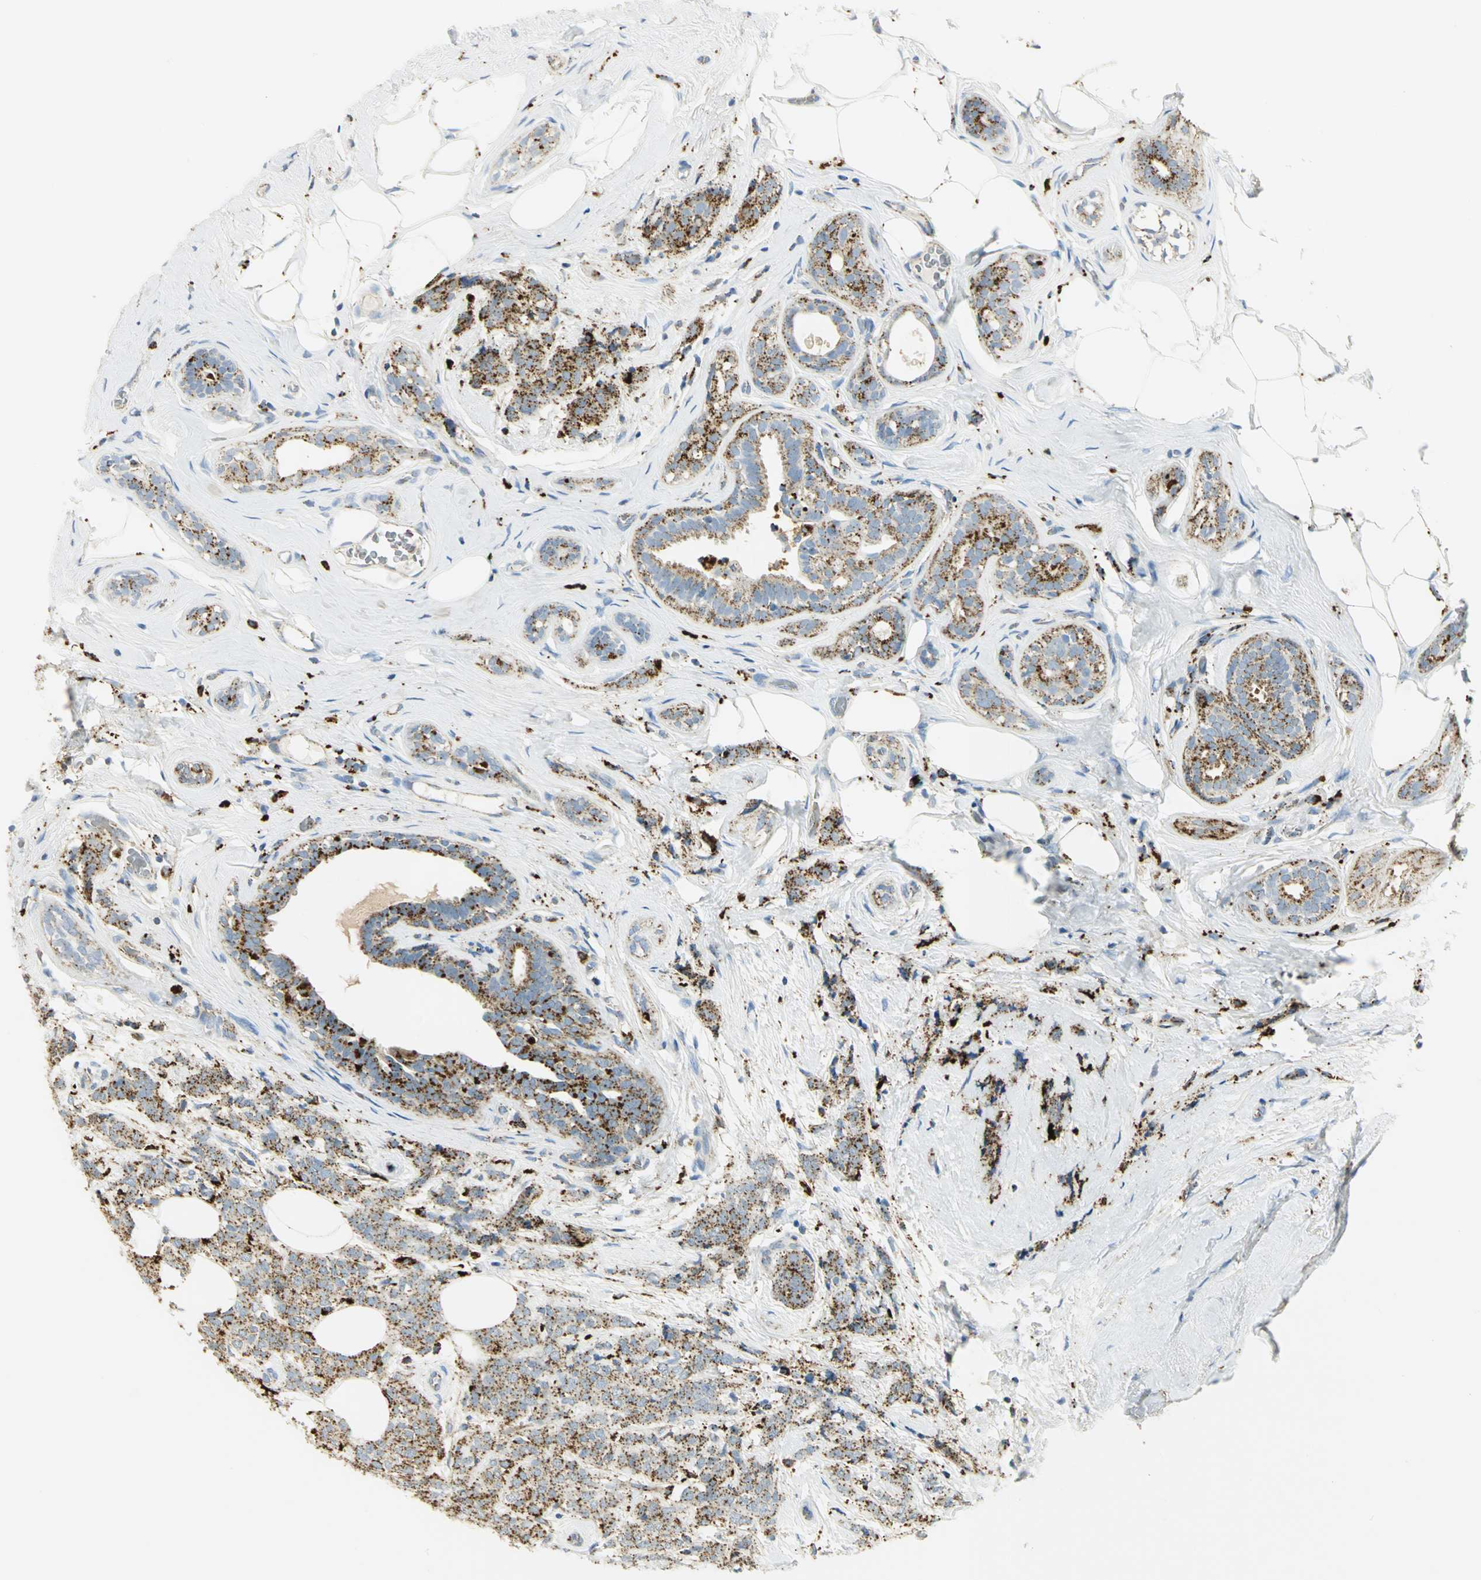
{"staining": {"intensity": "strong", "quantity": ">75%", "location": "cytoplasmic/membranous"}, "tissue": "breast cancer", "cell_type": "Tumor cells", "image_type": "cancer", "snomed": [{"axis": "morphology", "description": "Lobular carcinoma"}, {"axis": "topography", "description": "Breast"}], "caption": "This micrograph shows immunohistochemistry staining of human breast cancer, with high strong cytoplasmic/membranous expression in approximately >75% of tumor cells.", "gene": "ARSA", "patient": {"sex": "female", "age": 60}}